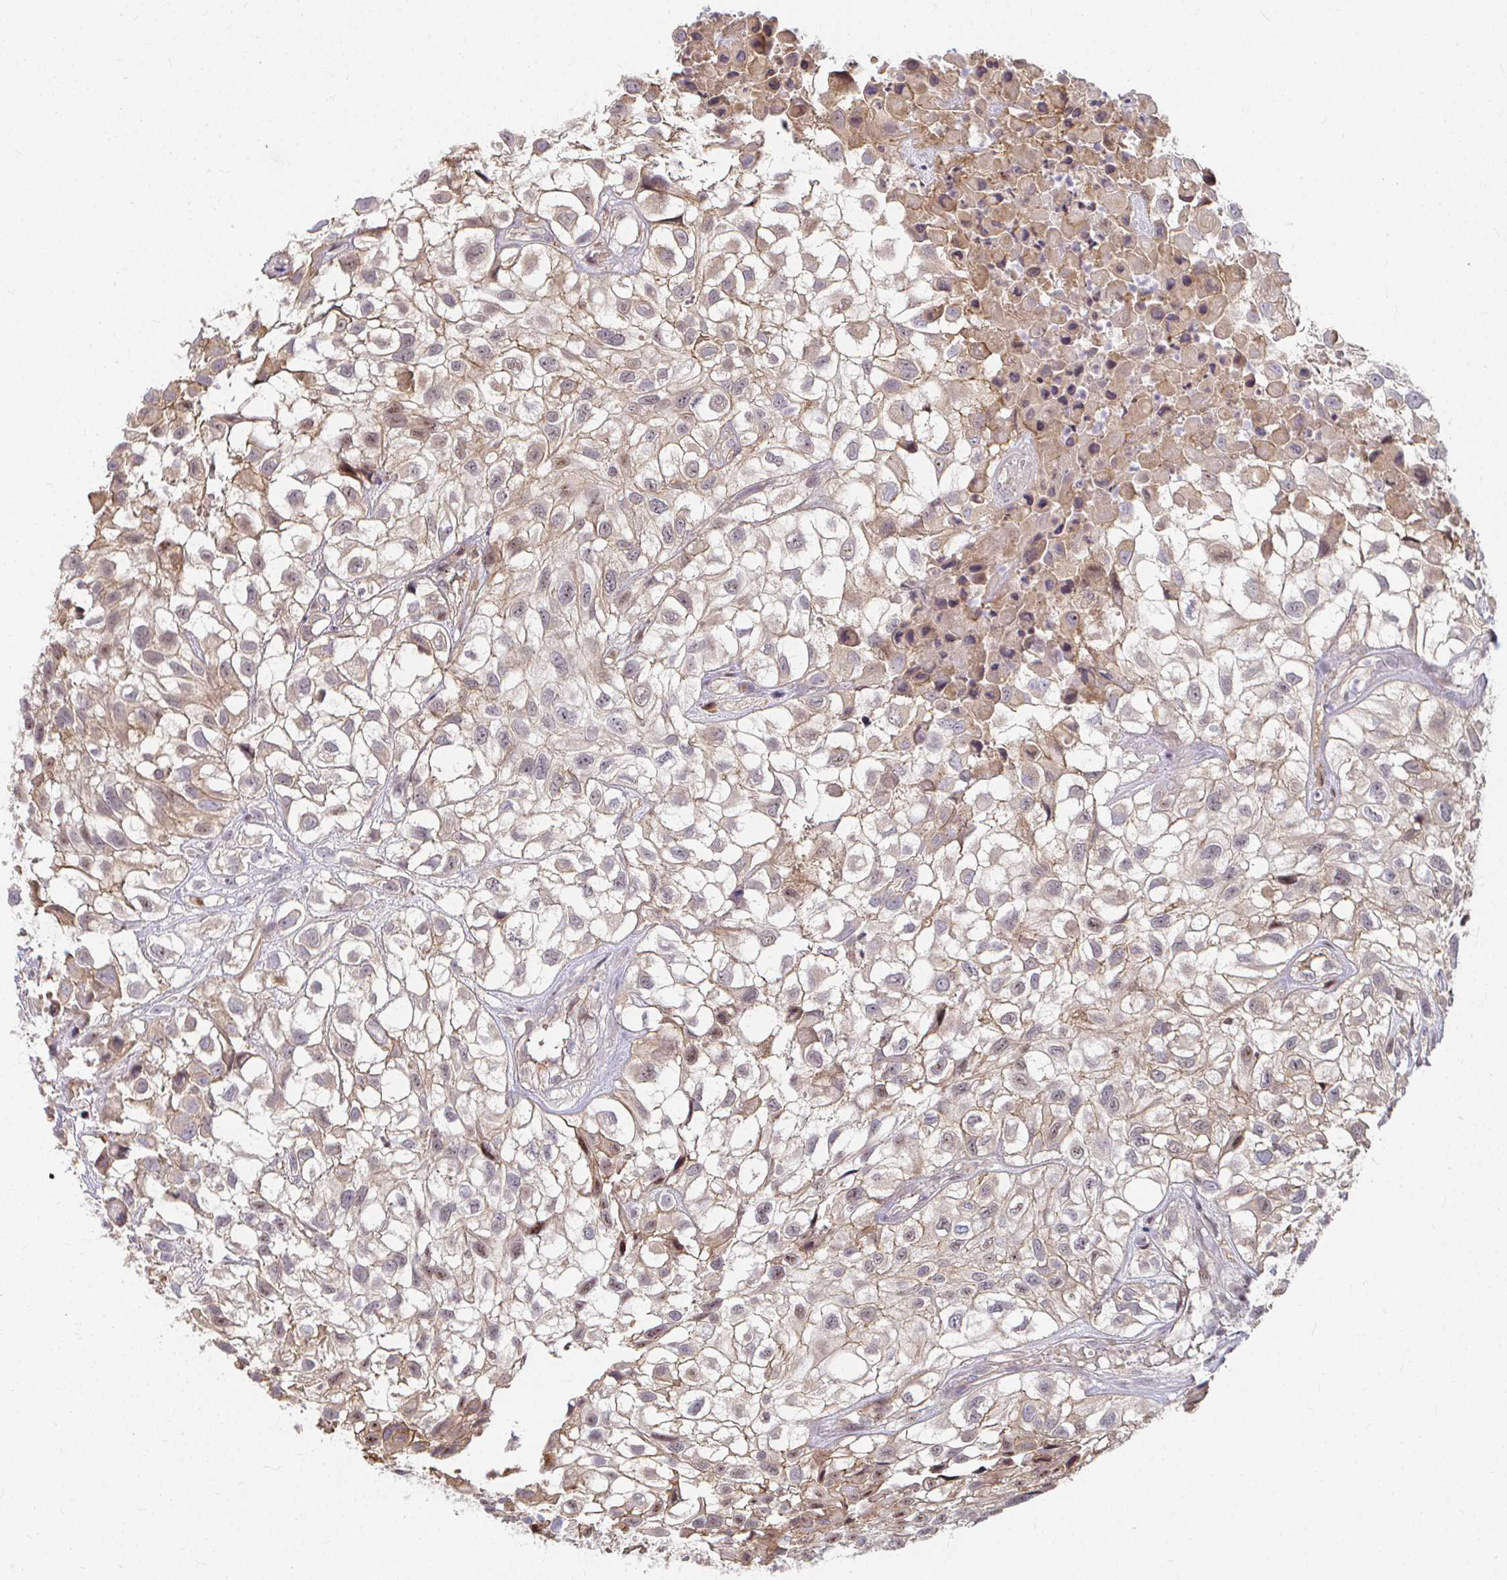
{"staining": {"intensity": "weak", "quantity": ">75%", "location": "cytoplasmic/membranous"}, "tissue": "urothelial cancer", "cell_type": "Tumor cells", "image_type": "cancer", "snomed": [{"axis": "morphology", "description": "Urothelial carcinoma, High grade"}, {"axis": "topography", "description": "Urinary bladder"}], "caption": "Brown immunohistochemical staining in human high-grade urothelial carcinoma shows weak cytoplasmic/membranous staining in approximately >75% of tumor cells.", "gene": "ANK3", "patient": {"sex": "male", "age": 56}}